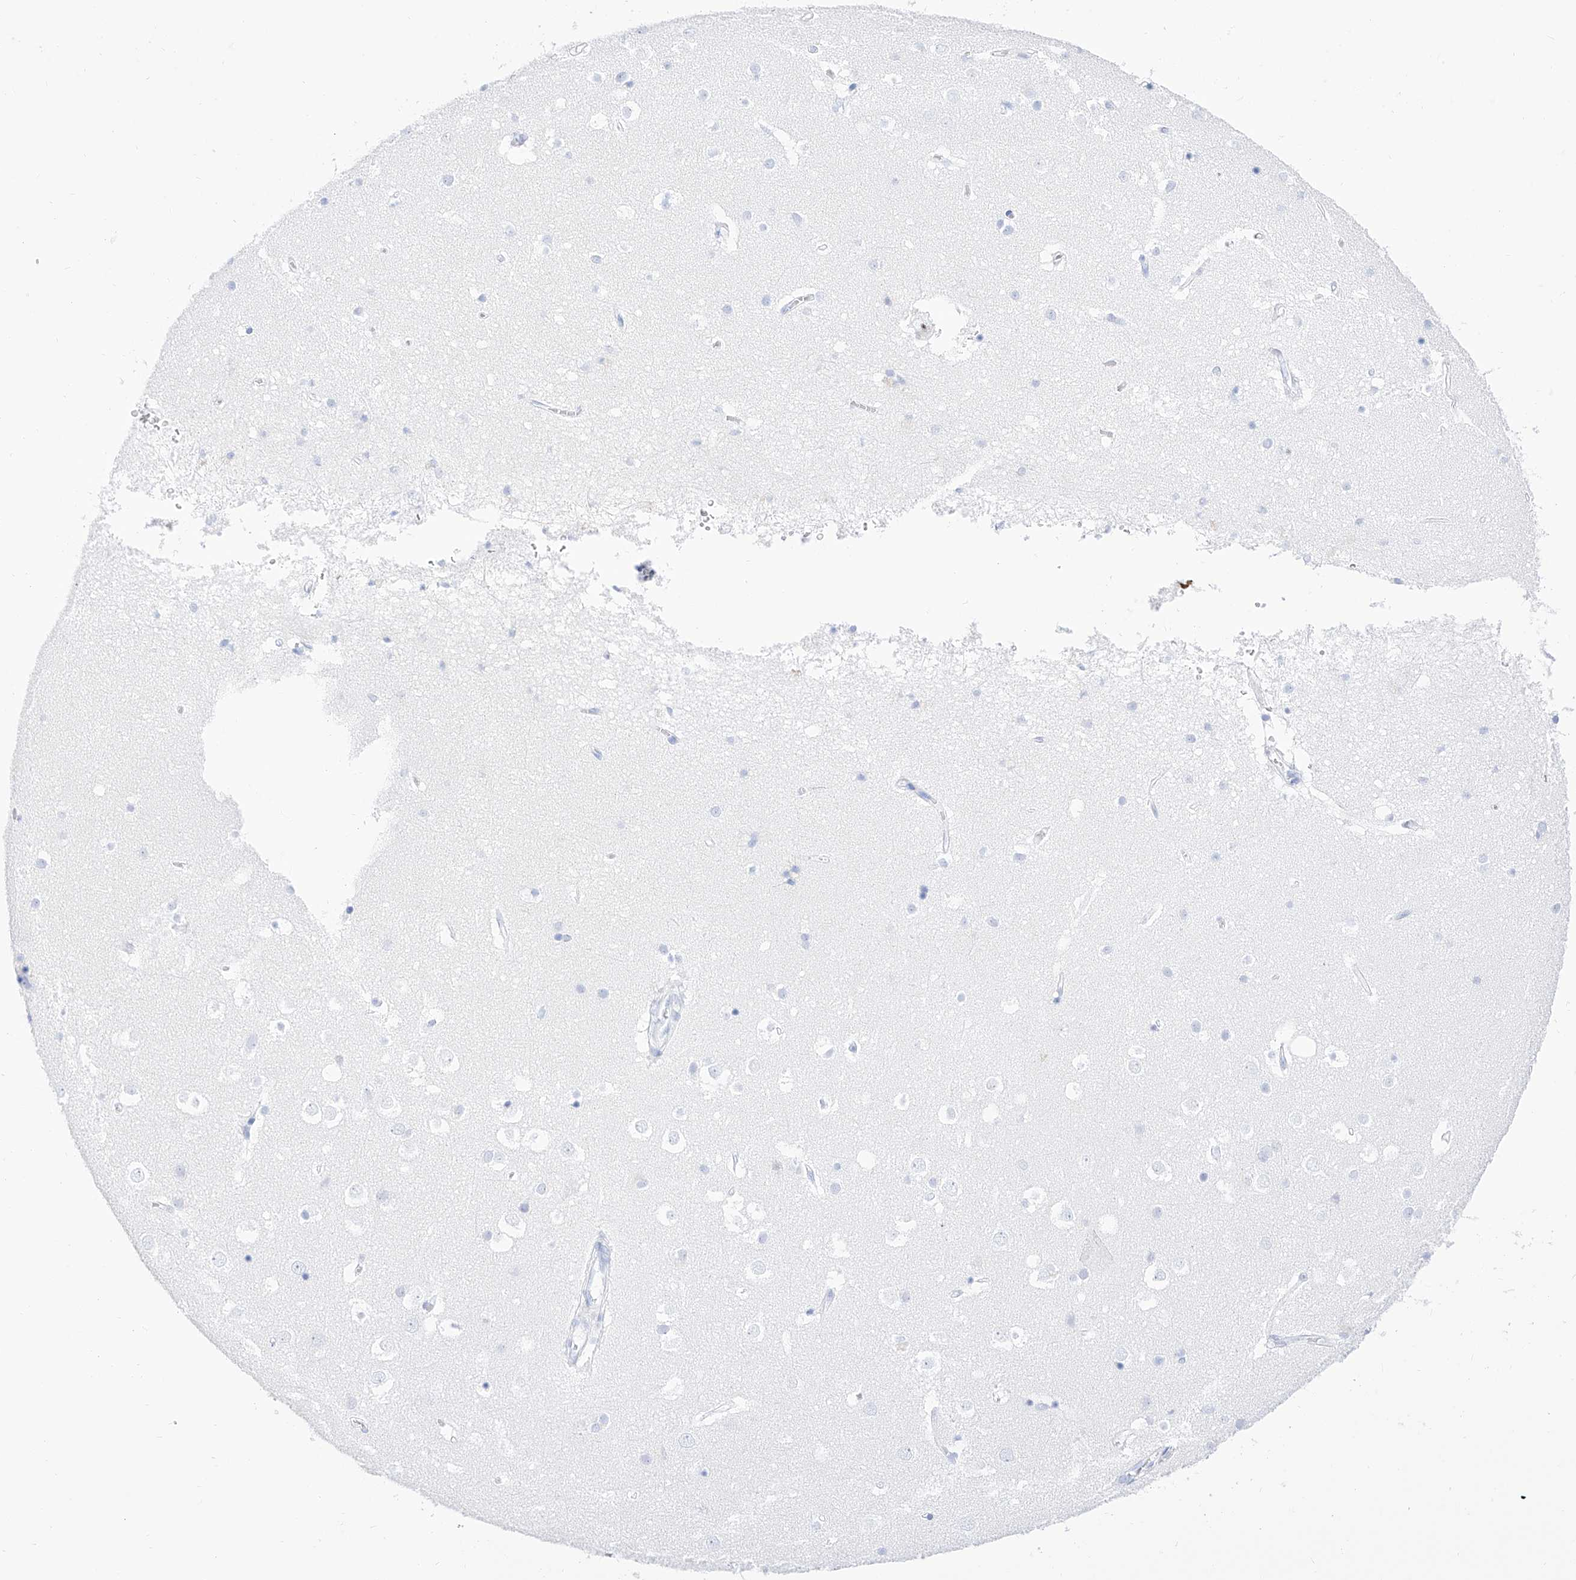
{"staining": {"intensity": "negative", "quantity": "none", "location": "none"}, "tissue": "cerebral cortex", "cell_type": "Endothelial cells", "image_type": "normal", "snomed": [{"axis": "morphology", "description": "Normal tissue, NOS"}, {"axis": "topography", "description": "Cerebral cortex"}], "caption": "This is an IHC micrograph of benign cerebral cortex. There is no positivity in endothelial cells.", "gene": "TRPC7", "patient": {"sex": "male", "age": 54}}